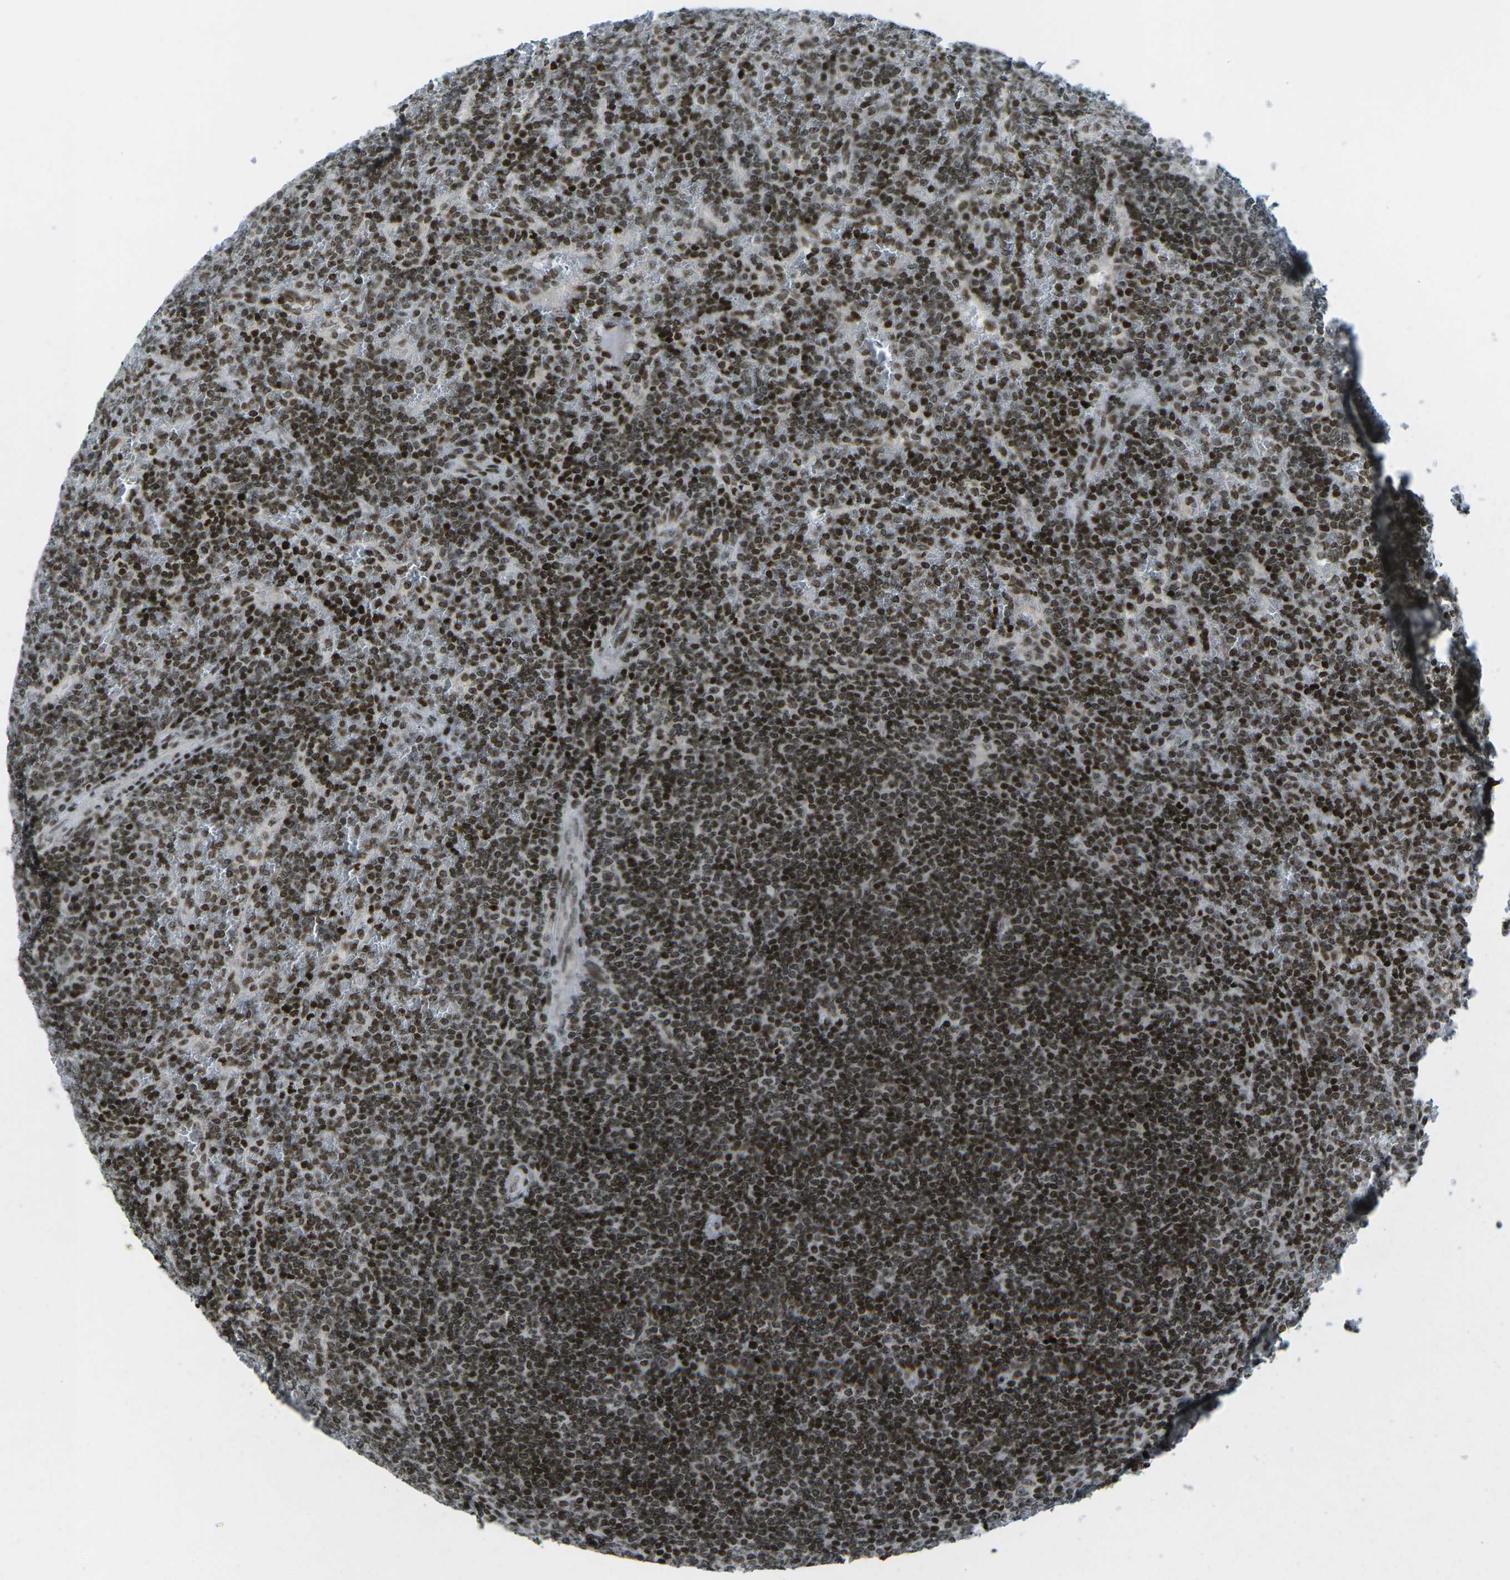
{"staining": {"intensity": "strong", "quantity": ">75%", "location": "nuclear"}, "tissue": "lymphoma", "cell_type": "Tumor cells", "image_type": "cancer", "snomed": [{"axis": "morphology", "description": "Malignant lymphoma, non-Hodgkin's type, Low grade"}, {"axis": "topography", "description": "Spleen"}], "caption": "Immunohistochemical staining of malignant lymphoma, non-Hodgkin's type (low-grade) reveals high levels of strong nuclear protein staining in approximately >75% of tumor cells. (DAB IHC, brown staining for protein, blue staining for nuclei).", "gene": "EME1", "patient": {"sex": "female", "age": 19}}